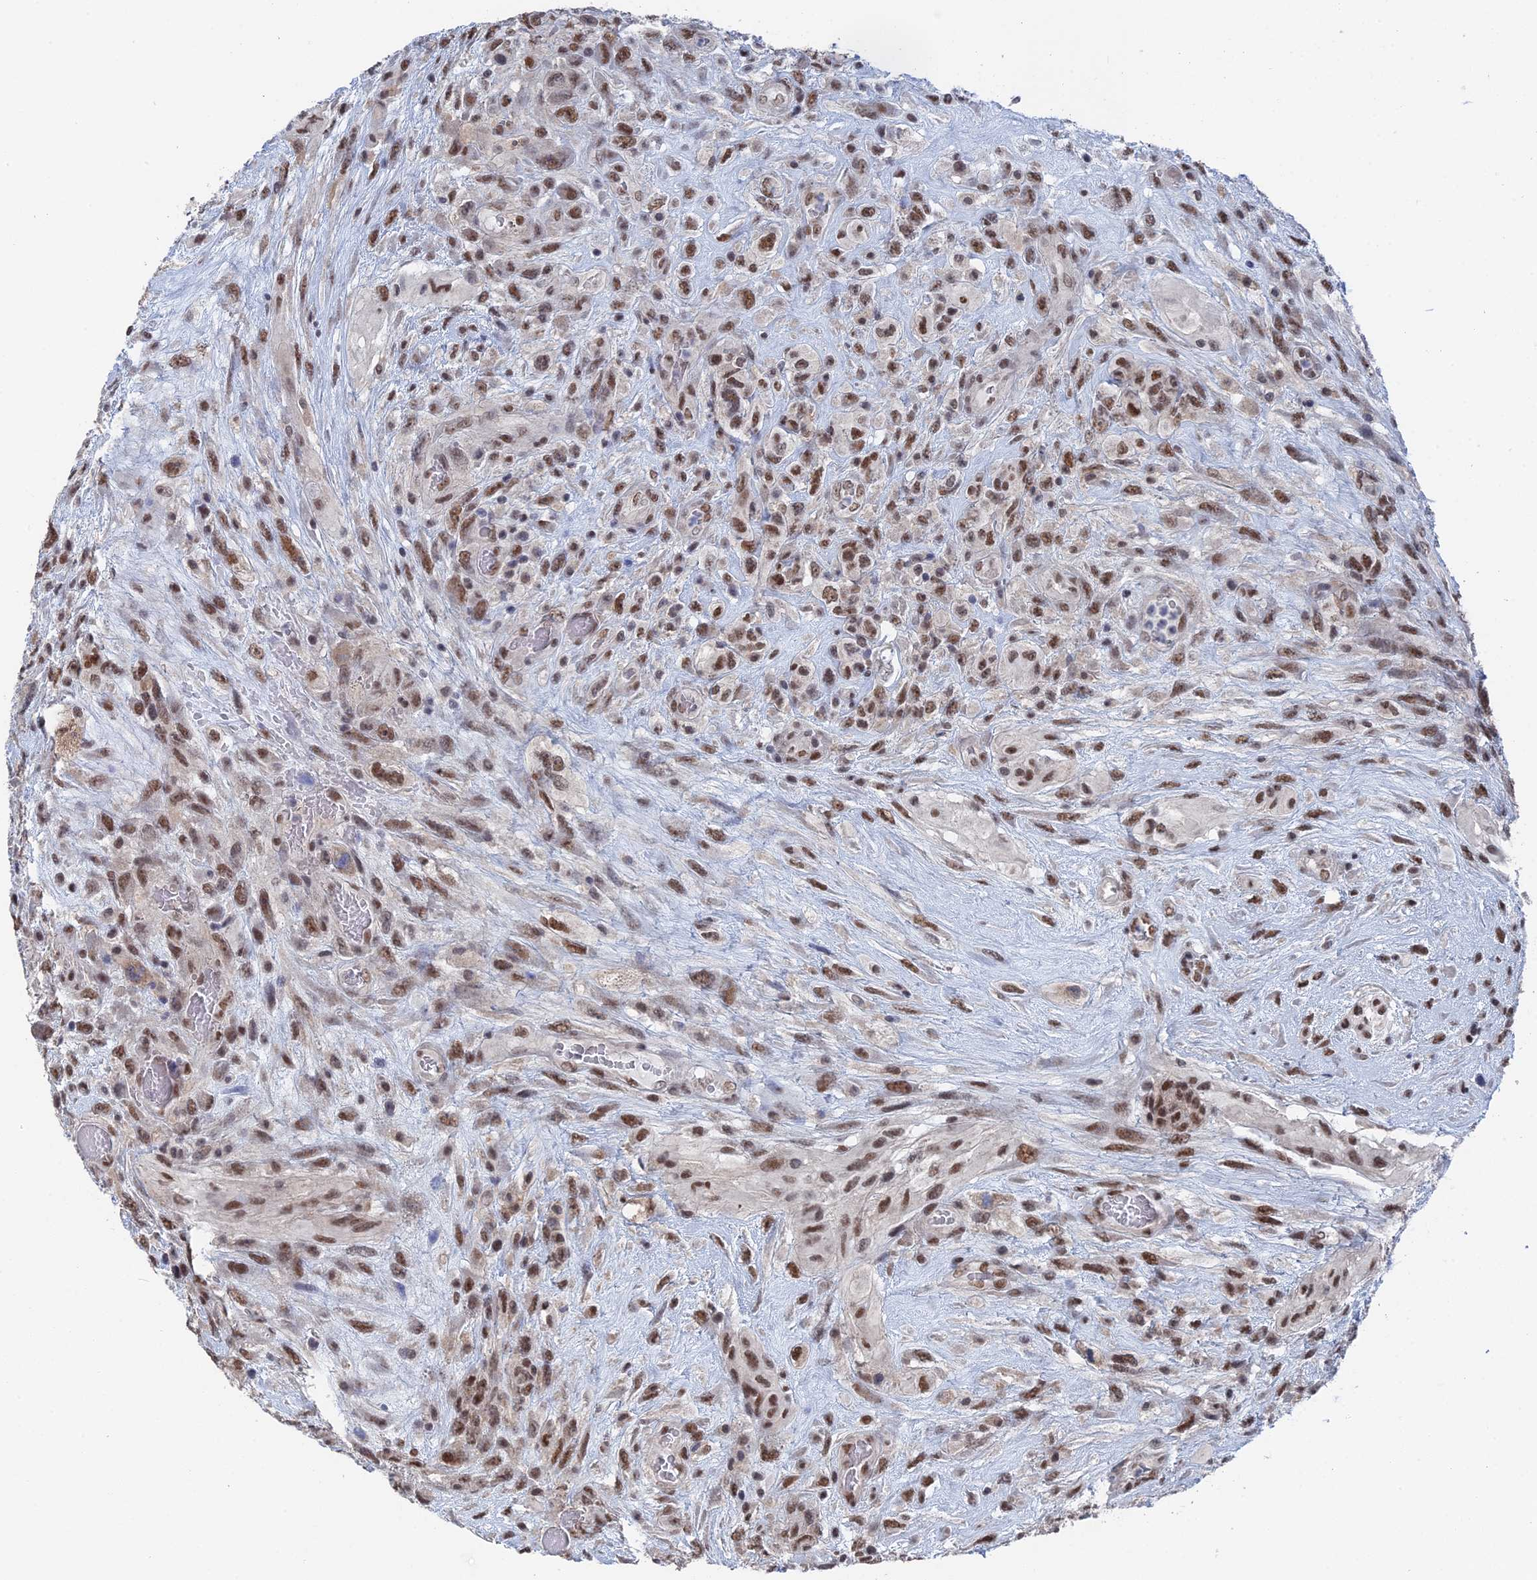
{"staining": {"intensity": "moderate", "quantity": ">75%", "location": "nuclear"}, "tissue": "glioma", "cell_type": "Tumor cells", "image_type": "cancer", "snomed": [{"axis": "morphology", "description": "Glioma, malignant, High grade"}, {"axis": "topography", "description": "Brain"}], "caption": "Brown immunohistochemical staining in human high-grade glioma (malignant) shows moderate nuclear staining in about >75% of tumor cells.", "gene": "TSSC4", "patient": {"sex": "male", "age": 61}}